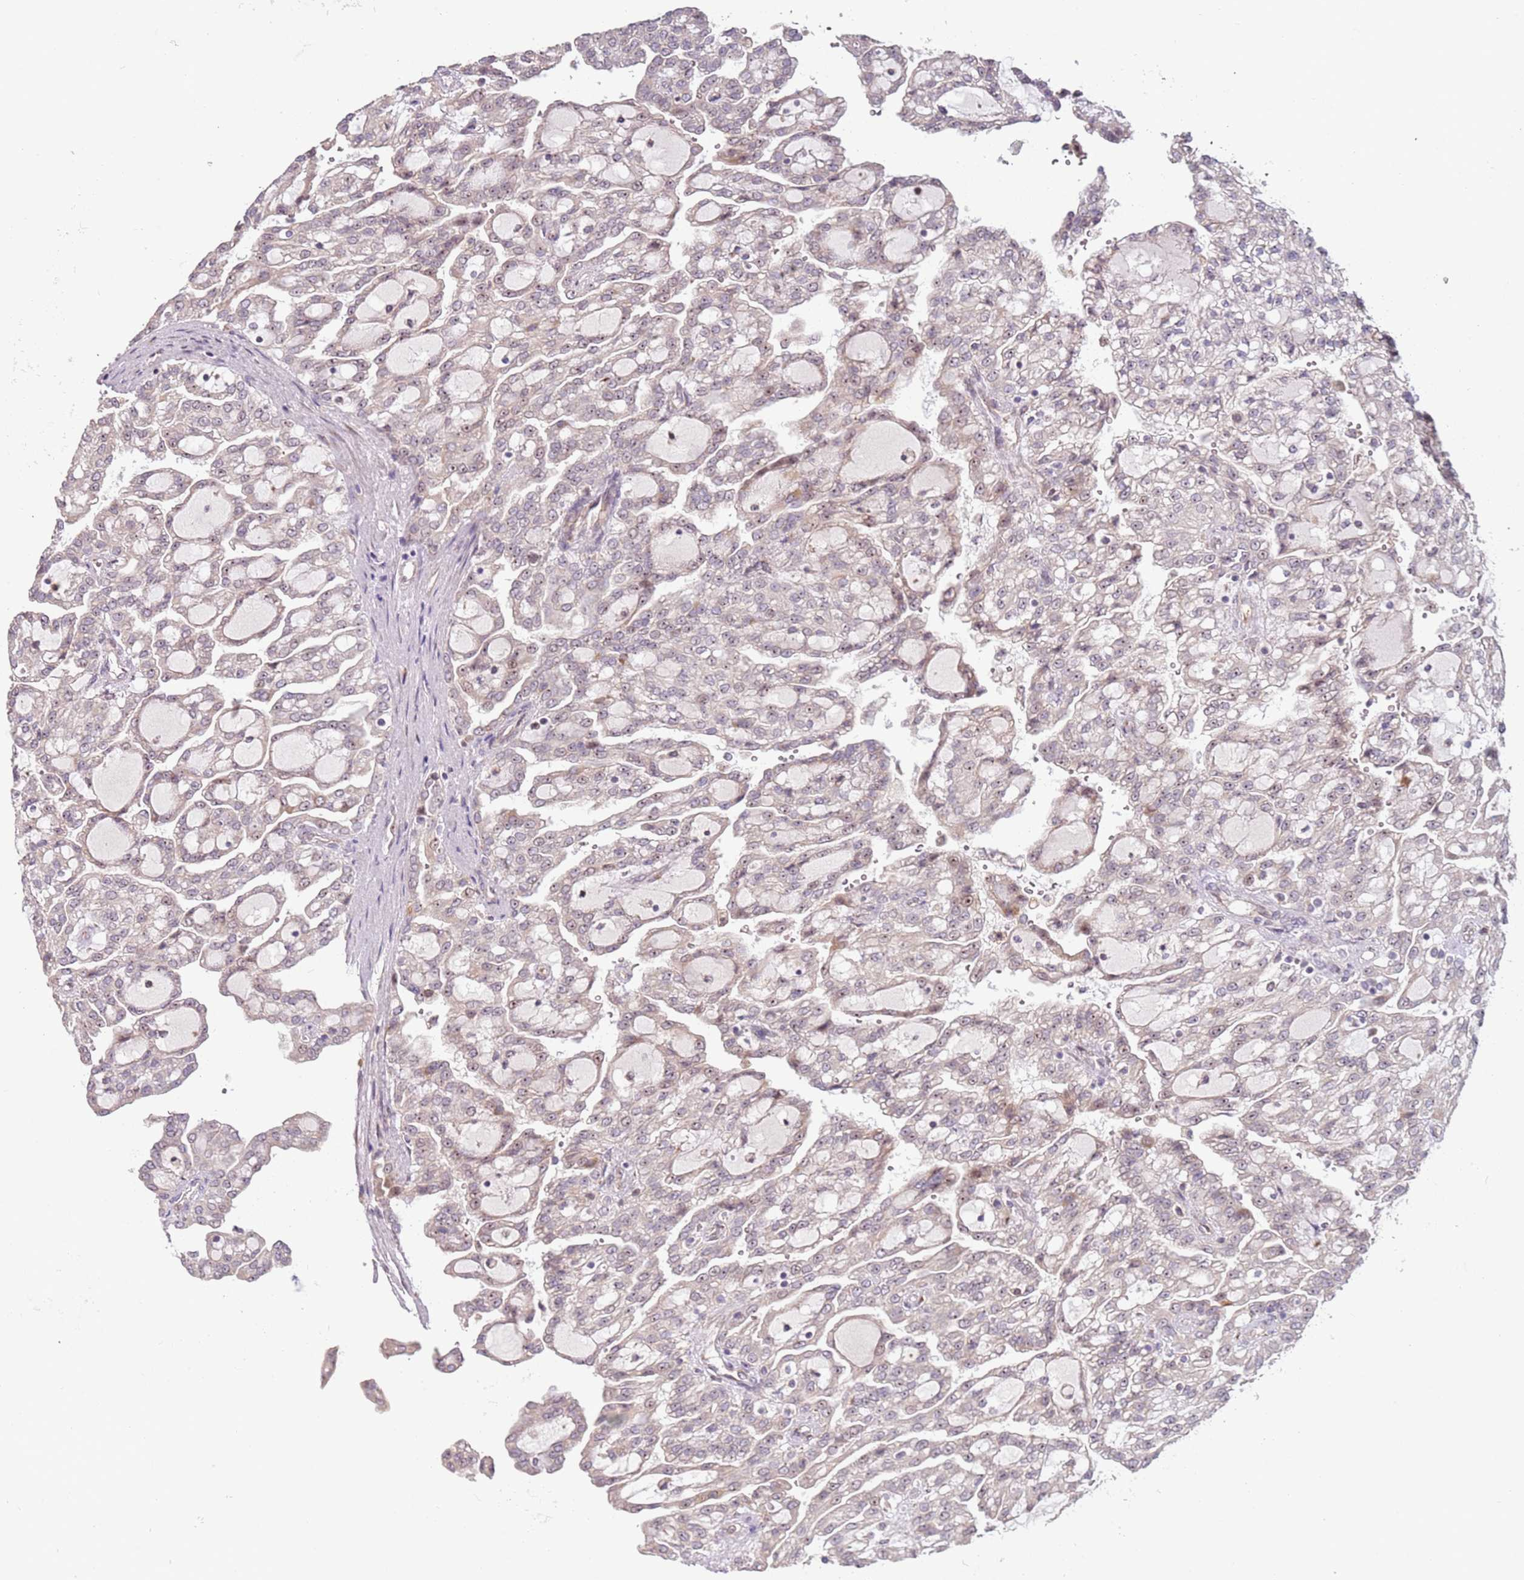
{"staining": {"intensity": "weak", "quantity": "<25%", "location": "nuclear"}, "tissue": "renal cancer", "cell_type": "Tumor cells", "image_type": "cancer", "snomed": [{"axis": "morphology", "description": "Adenocarcinoma, NOS"}, {"axis": "topography", "description": "Kidney"}], "caption": "The micrograph reveals no staining of tumor cells in renal cancer (adenocarcinoma).", "gene": "UCMA", "patient": {"sex": "male", "age": 63}}